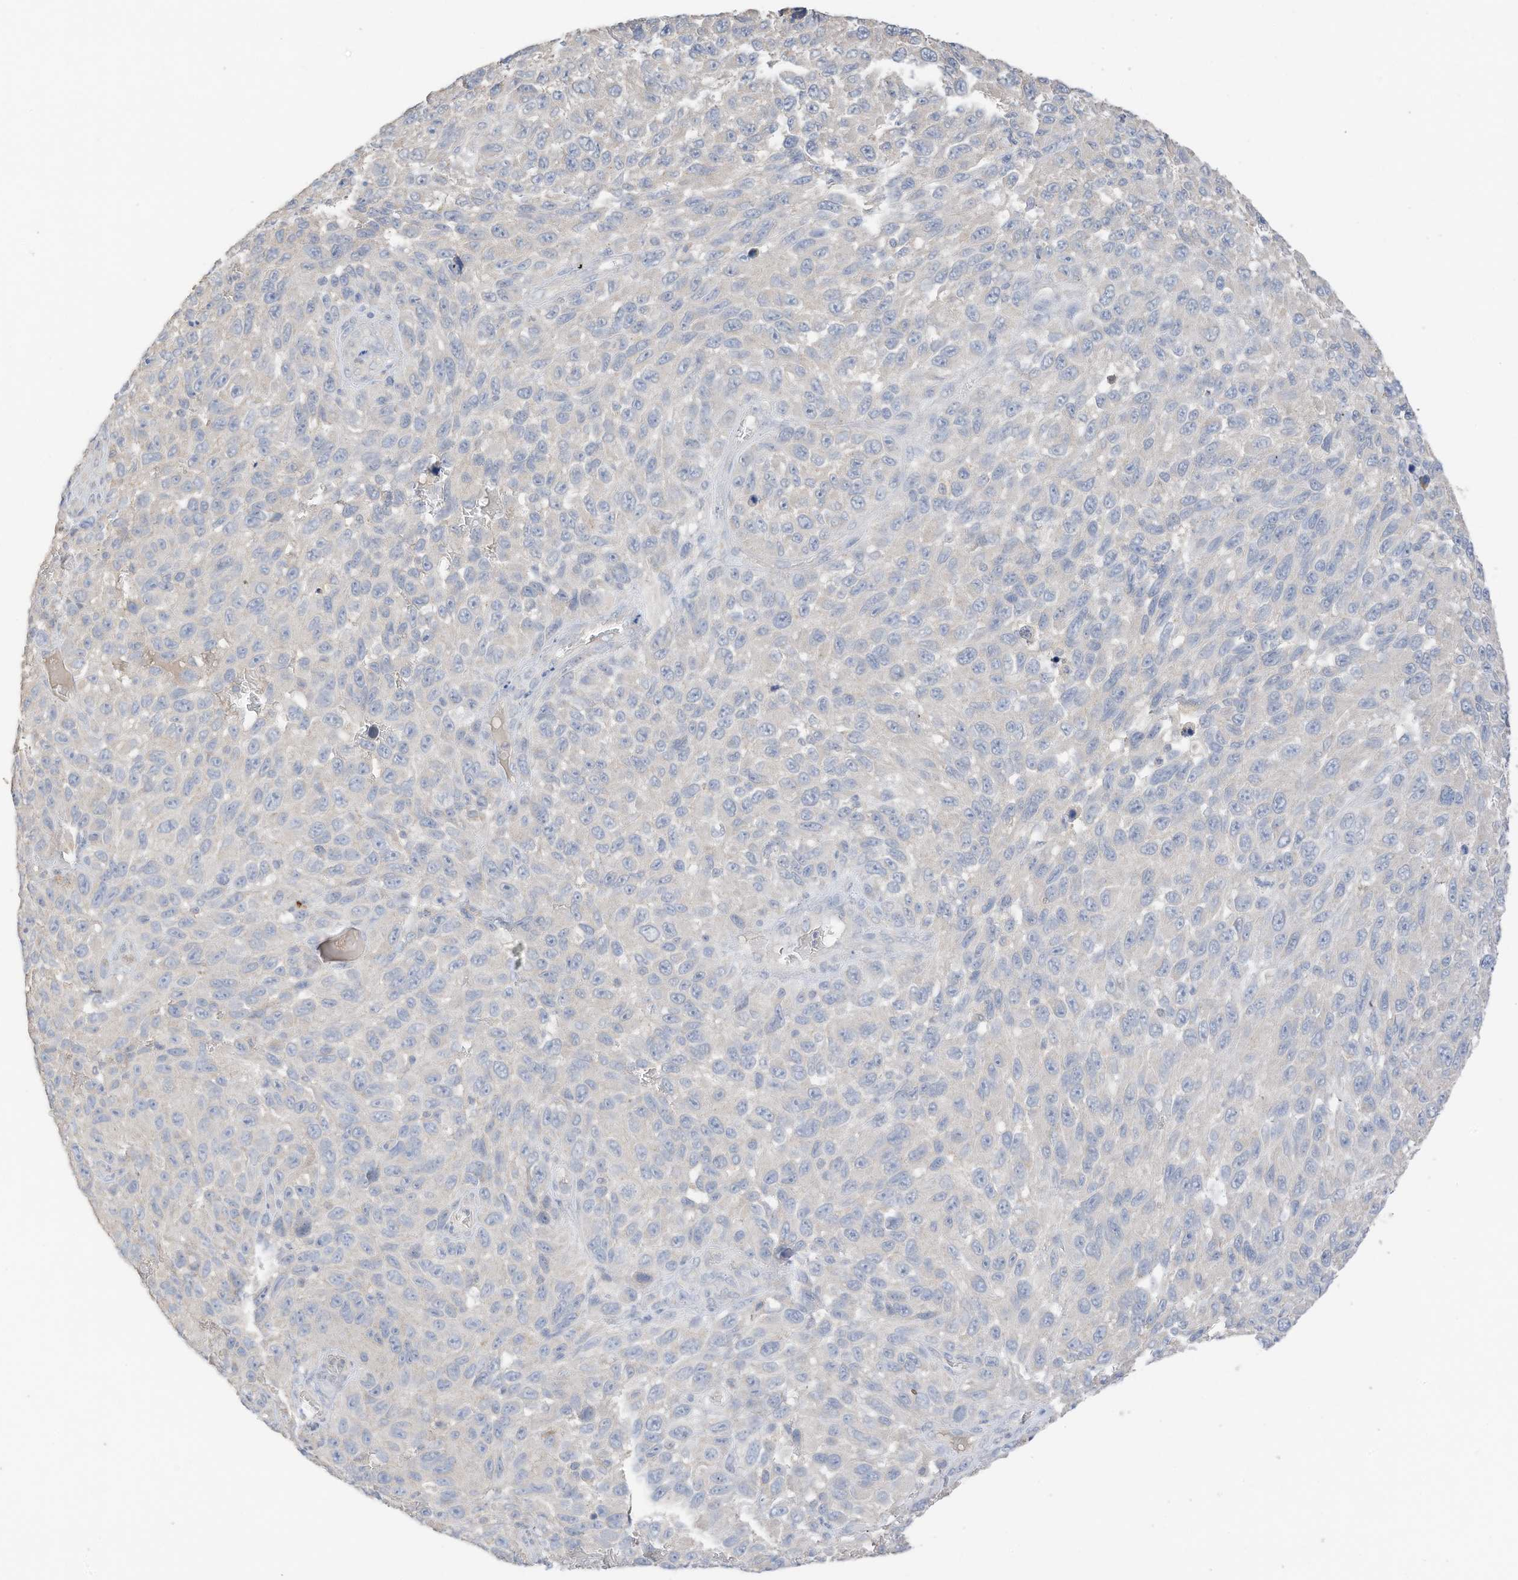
{"staining": {"intensity": "negative", "quantity": "none", "location": "none"}, "tissue": "melanoma", "cell_type": "Tumor cells", "image_type": "cancer", "snomed": [{"axis": "morphology", "description": "Malignant melanoma, NOS"}, {"axis": "topography", "description": "Skin"}], "caption": "Image shows no protein positivity in tumor cells of melanoma tissue. (IHC, brightfield microscopy, high magnification).", "gene": "CAPN13", "patient": {"sex": "female", "age": 94}}